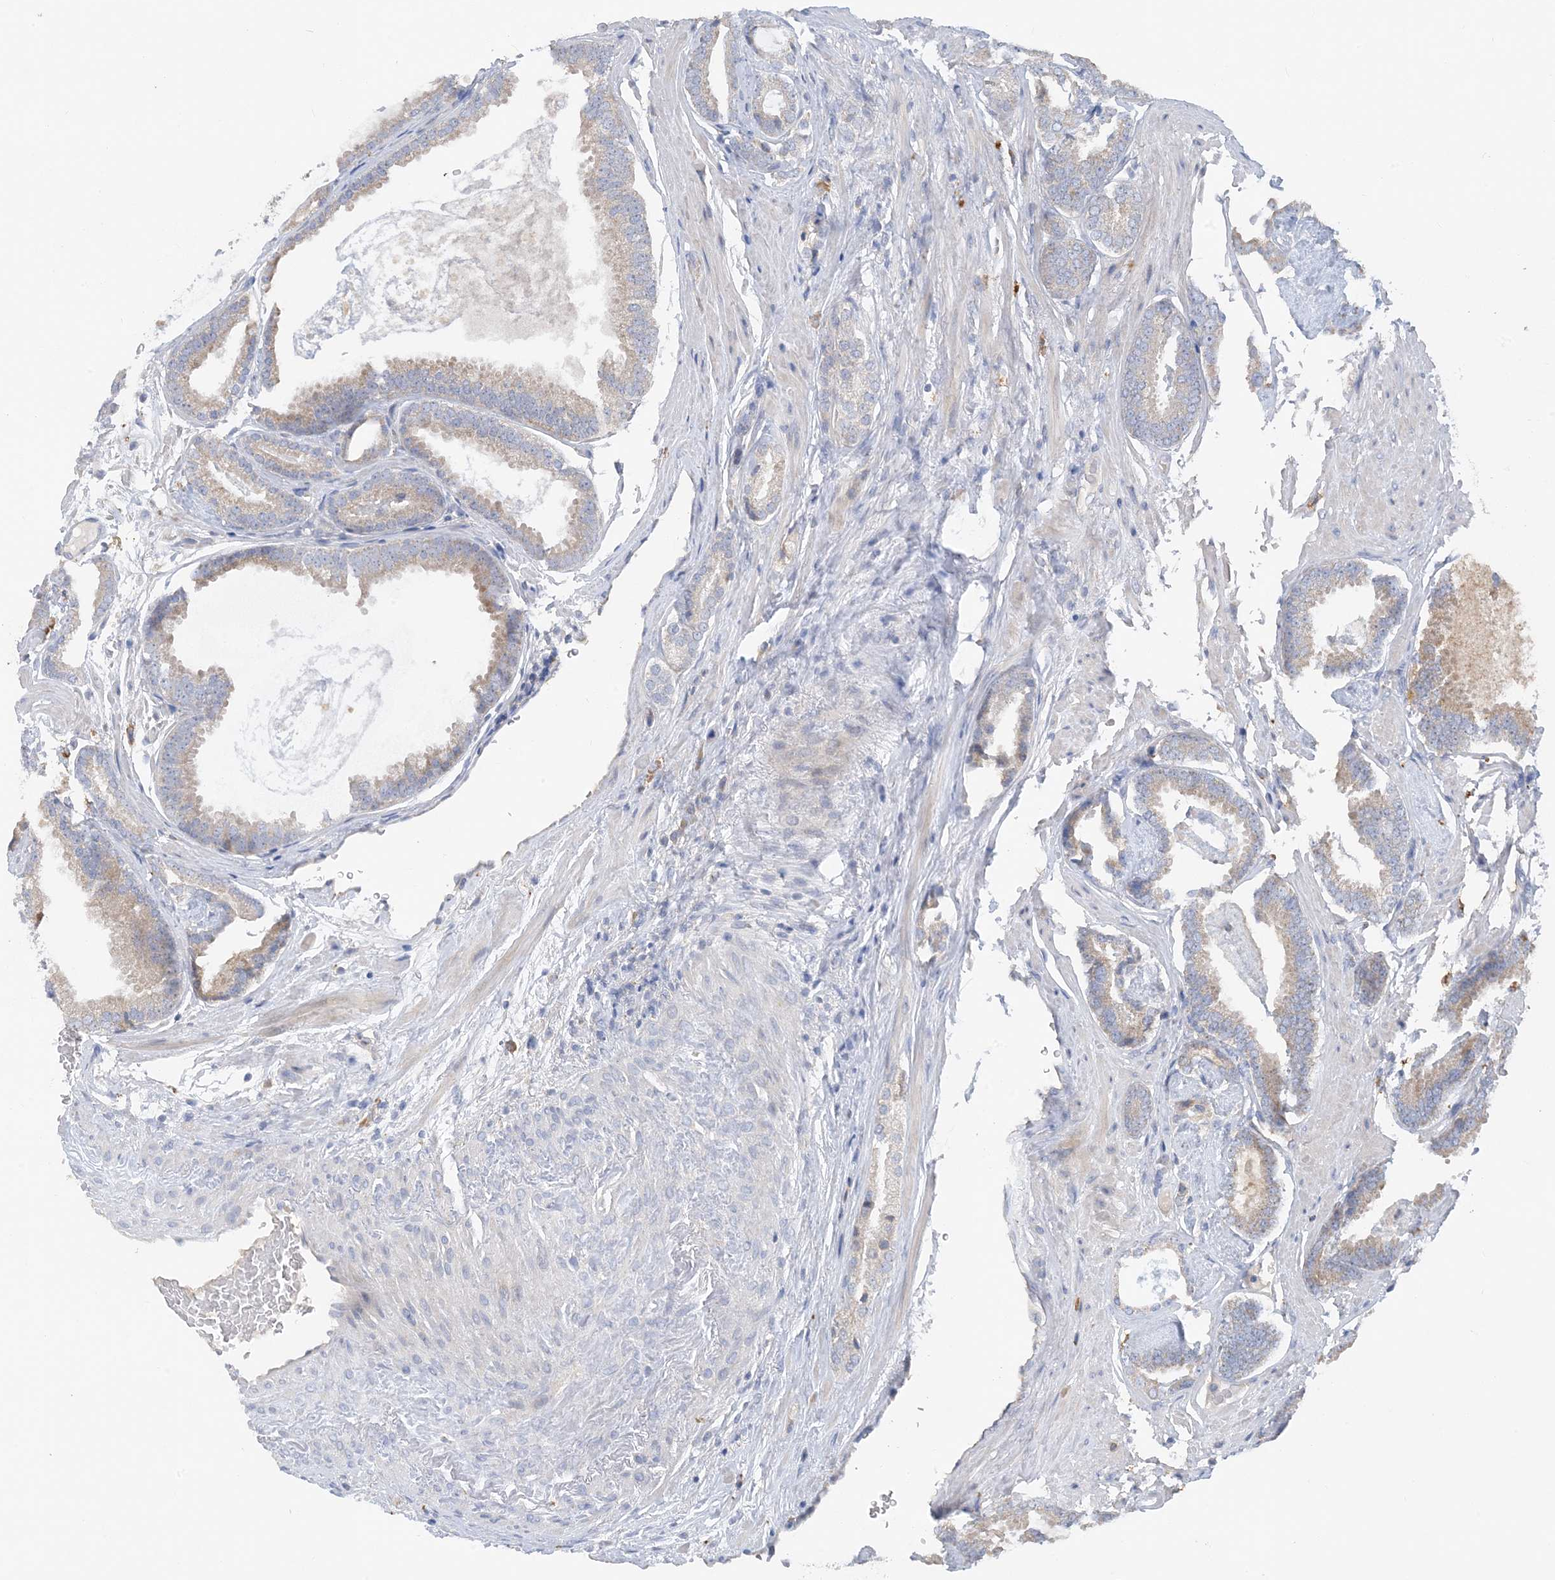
{"staining": {"intensity": "weak", "quantity": "<25%", "location": "cytoplasmic/membranous"}, "tissue": "prostate cancer", "cell_type": "Tumor cells", "image_type": "cancer", "snomed": [{"axis": "morphology", "description": "Adenocarcinoma, Low grade"}, {"axis": "topography", "description": "Prostate"}], "caption": "DAB immunohistochemical staining of prostate adenocarcinoma (low-grade) demonstrates no significant expression in tumor cells.", "gene": "ZCCHC18", "patient": {"sex": "male", "age": 71}}